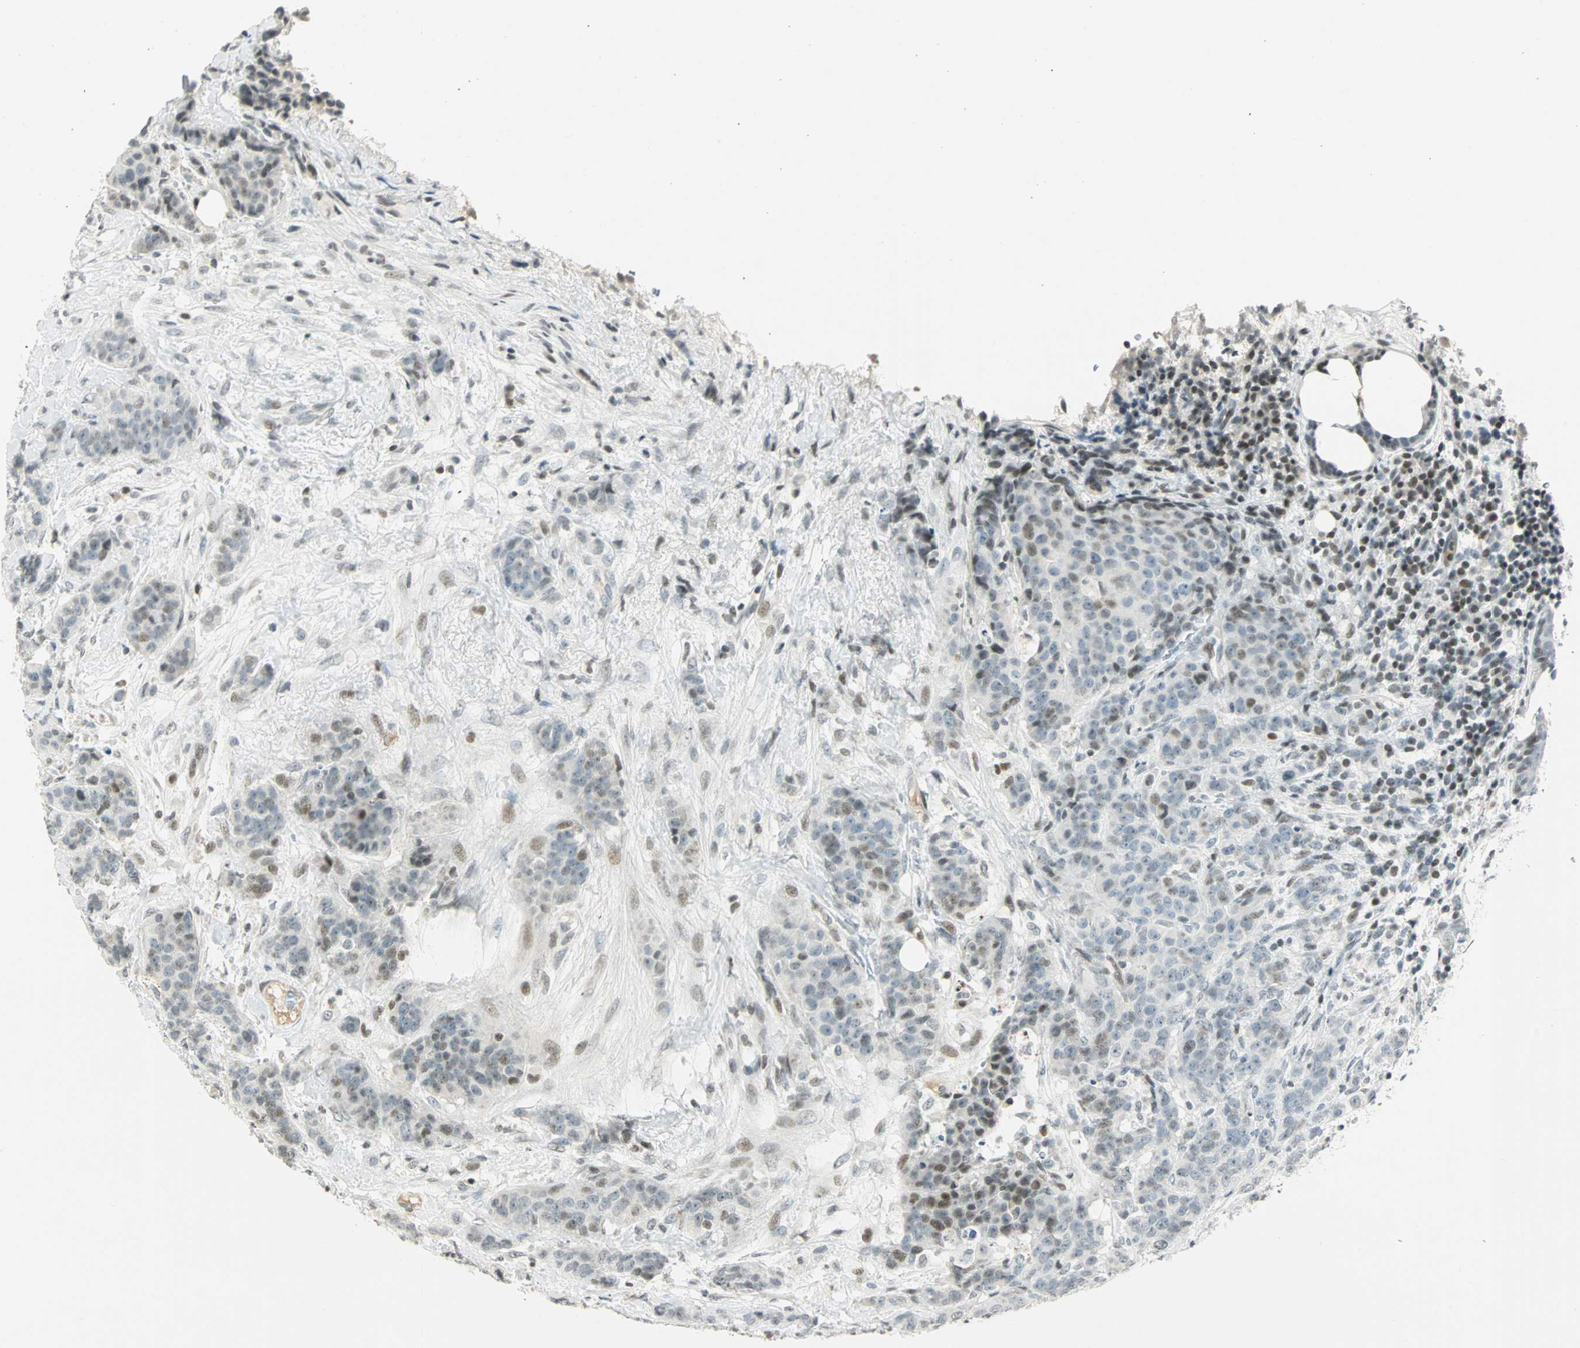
{"staining": {"intensity": "moderate", "quantity": "<25%", "location": "nuclear"}, "tissue": "breast cancer", "cell_type": "Tumor cells", "image_type": "cancer", "snomed": [{"axis": "morphology", "description": "Duct carcinoma"}, {"axis": "topography", "description": "Breast"}], "caption": "Tumor cells demonstrate low levels of moderate nuclear positivity in approximately <25% of cells in breast intraductal carcinoma.", "gene": "SMAD3", "patient": {"sex": "female", "age": 40}}